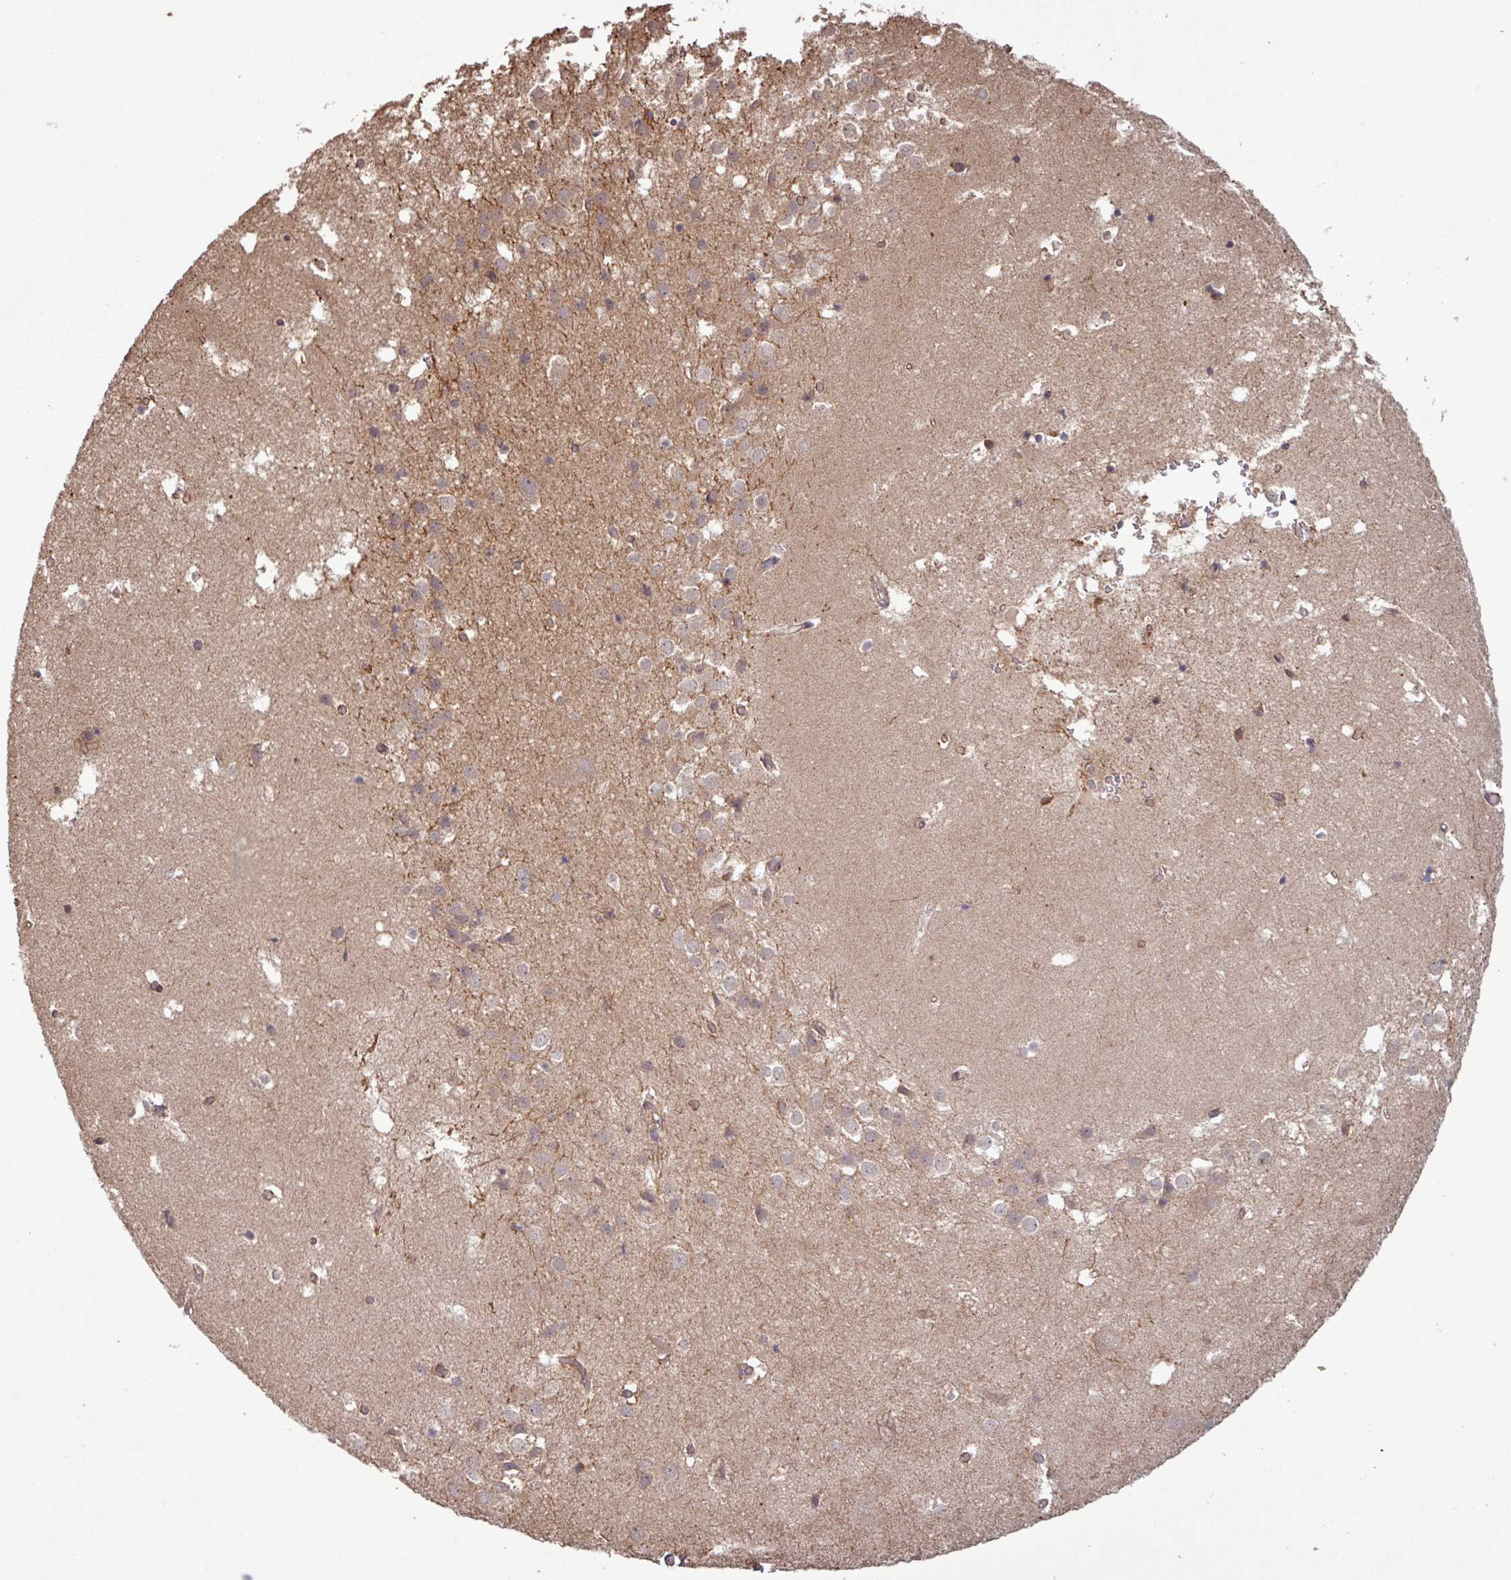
{"staining": {"intensity": "moderate", "quantity": "<25%", "location": "cytoplasmic/membranous,nuclear"}, "tissue": "hippocampus", "cell_type": "Glial cells", "image_type": "normal", "snomed": [{"axis": "morphology", "description": "Normal tissue, NOS"}, {"axis": "topography", "description": "Hippocampus"}], "caption": "Glial cells exhibit low levels of moderate cytoplasmic/membranous,nuclear staining in approximately <25% of cells in benign hippocampus.", "gene": "TRABD2A", "patient": {"sex": "female", "age": 52}}